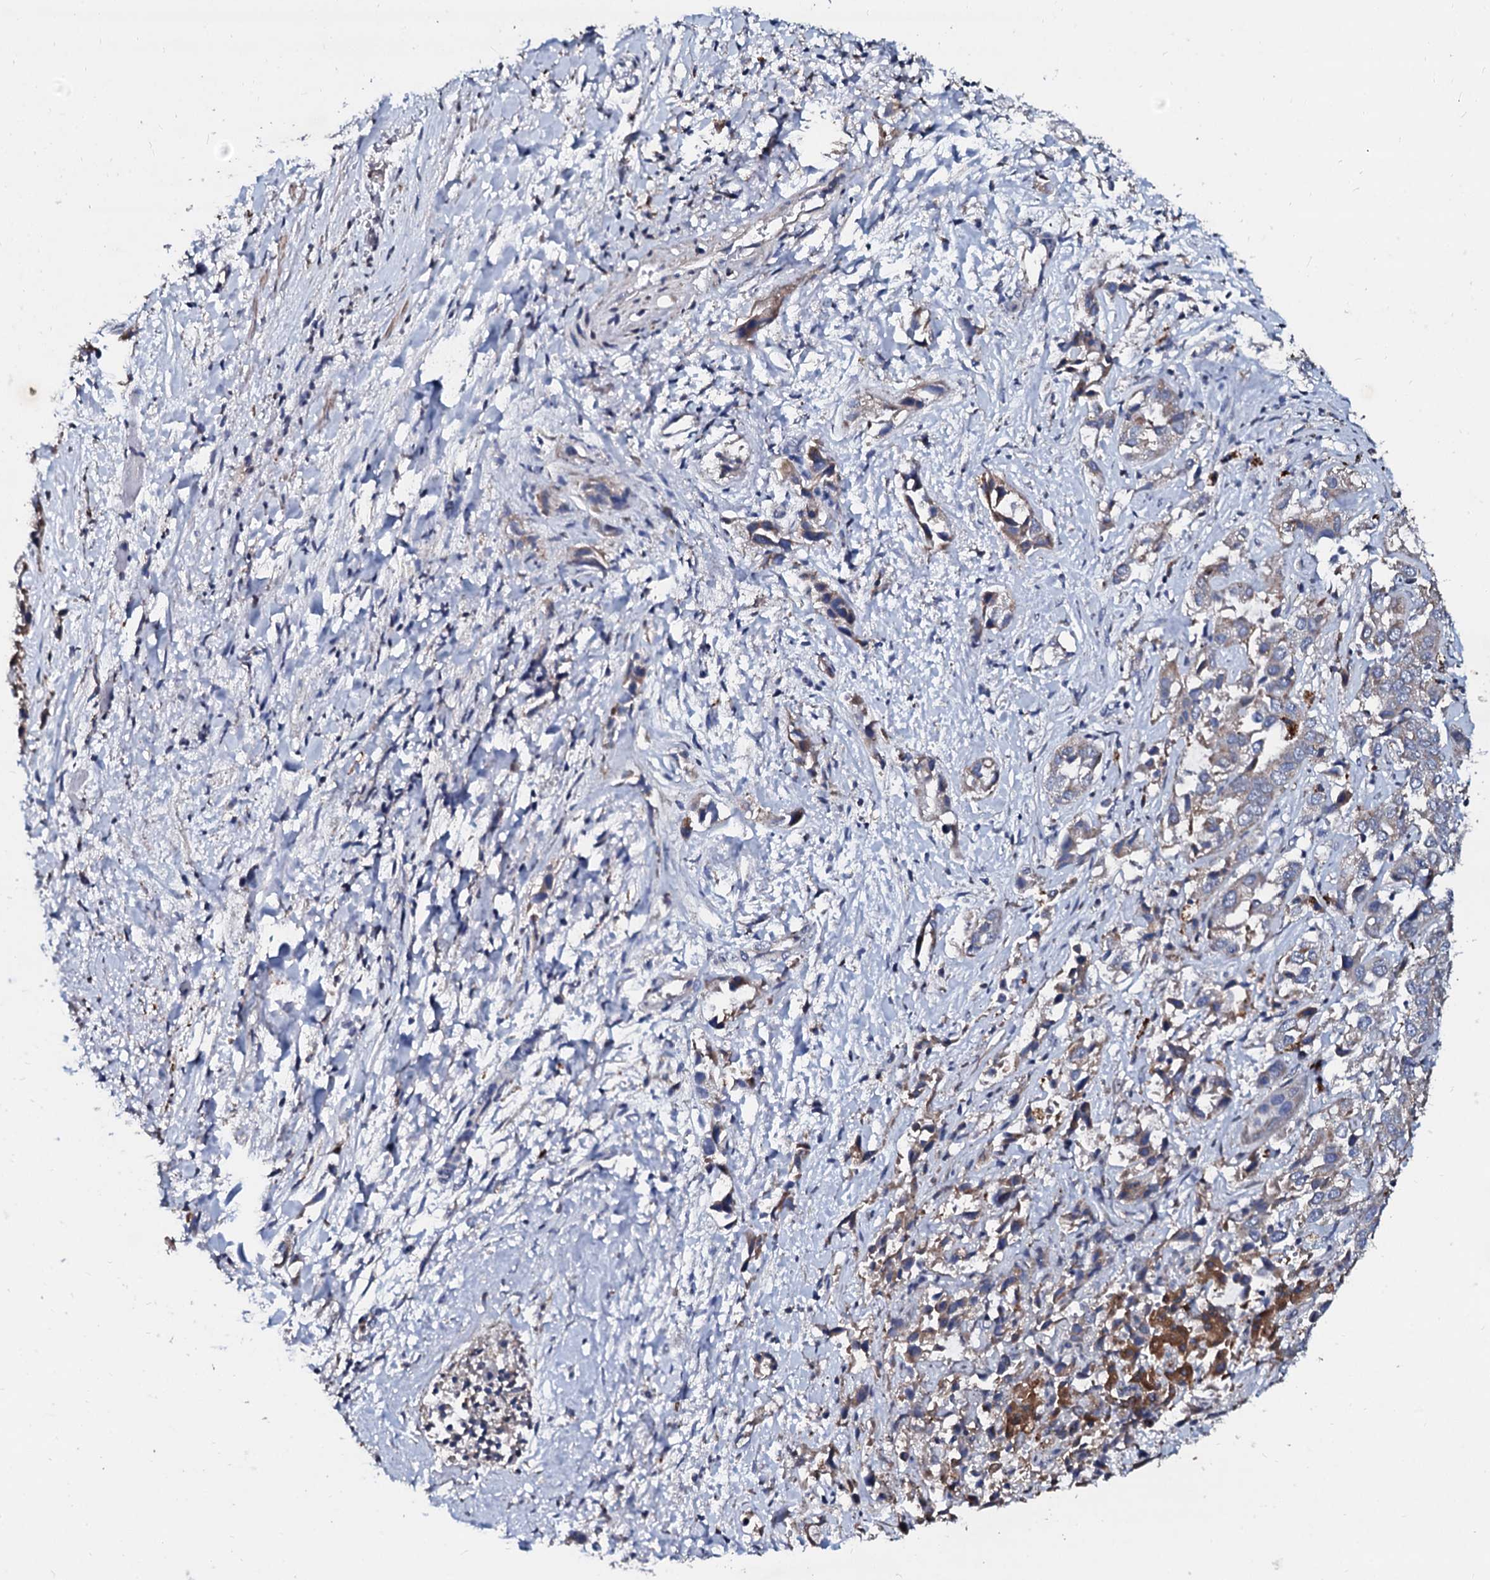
{"staining": {"intensity": "weak", "quantity": "25%-75%", "location": "cytoplasmic/membranous"}, "tissue": "liver cancer", "cell_type": "Tumor cells", "image_type": "cancer", "snomed": [{"axis": "morphology", "description": "Cholangiocarcinoma"}, {"axis": "topography", "description": "Liver"}], "caption": "Immunohistochemistry of human cholangiocarcinoma (liver) displays low levels of weak cytoplasmic/membranous expression in approximately 25%-75% of tumor cells. Immunohistochemistry (ihc) stains the protein of interest in brown and the nuclei are stained blue.", "gene": "SLC37A4", "patient": {"sex": "female", "age": 52}}